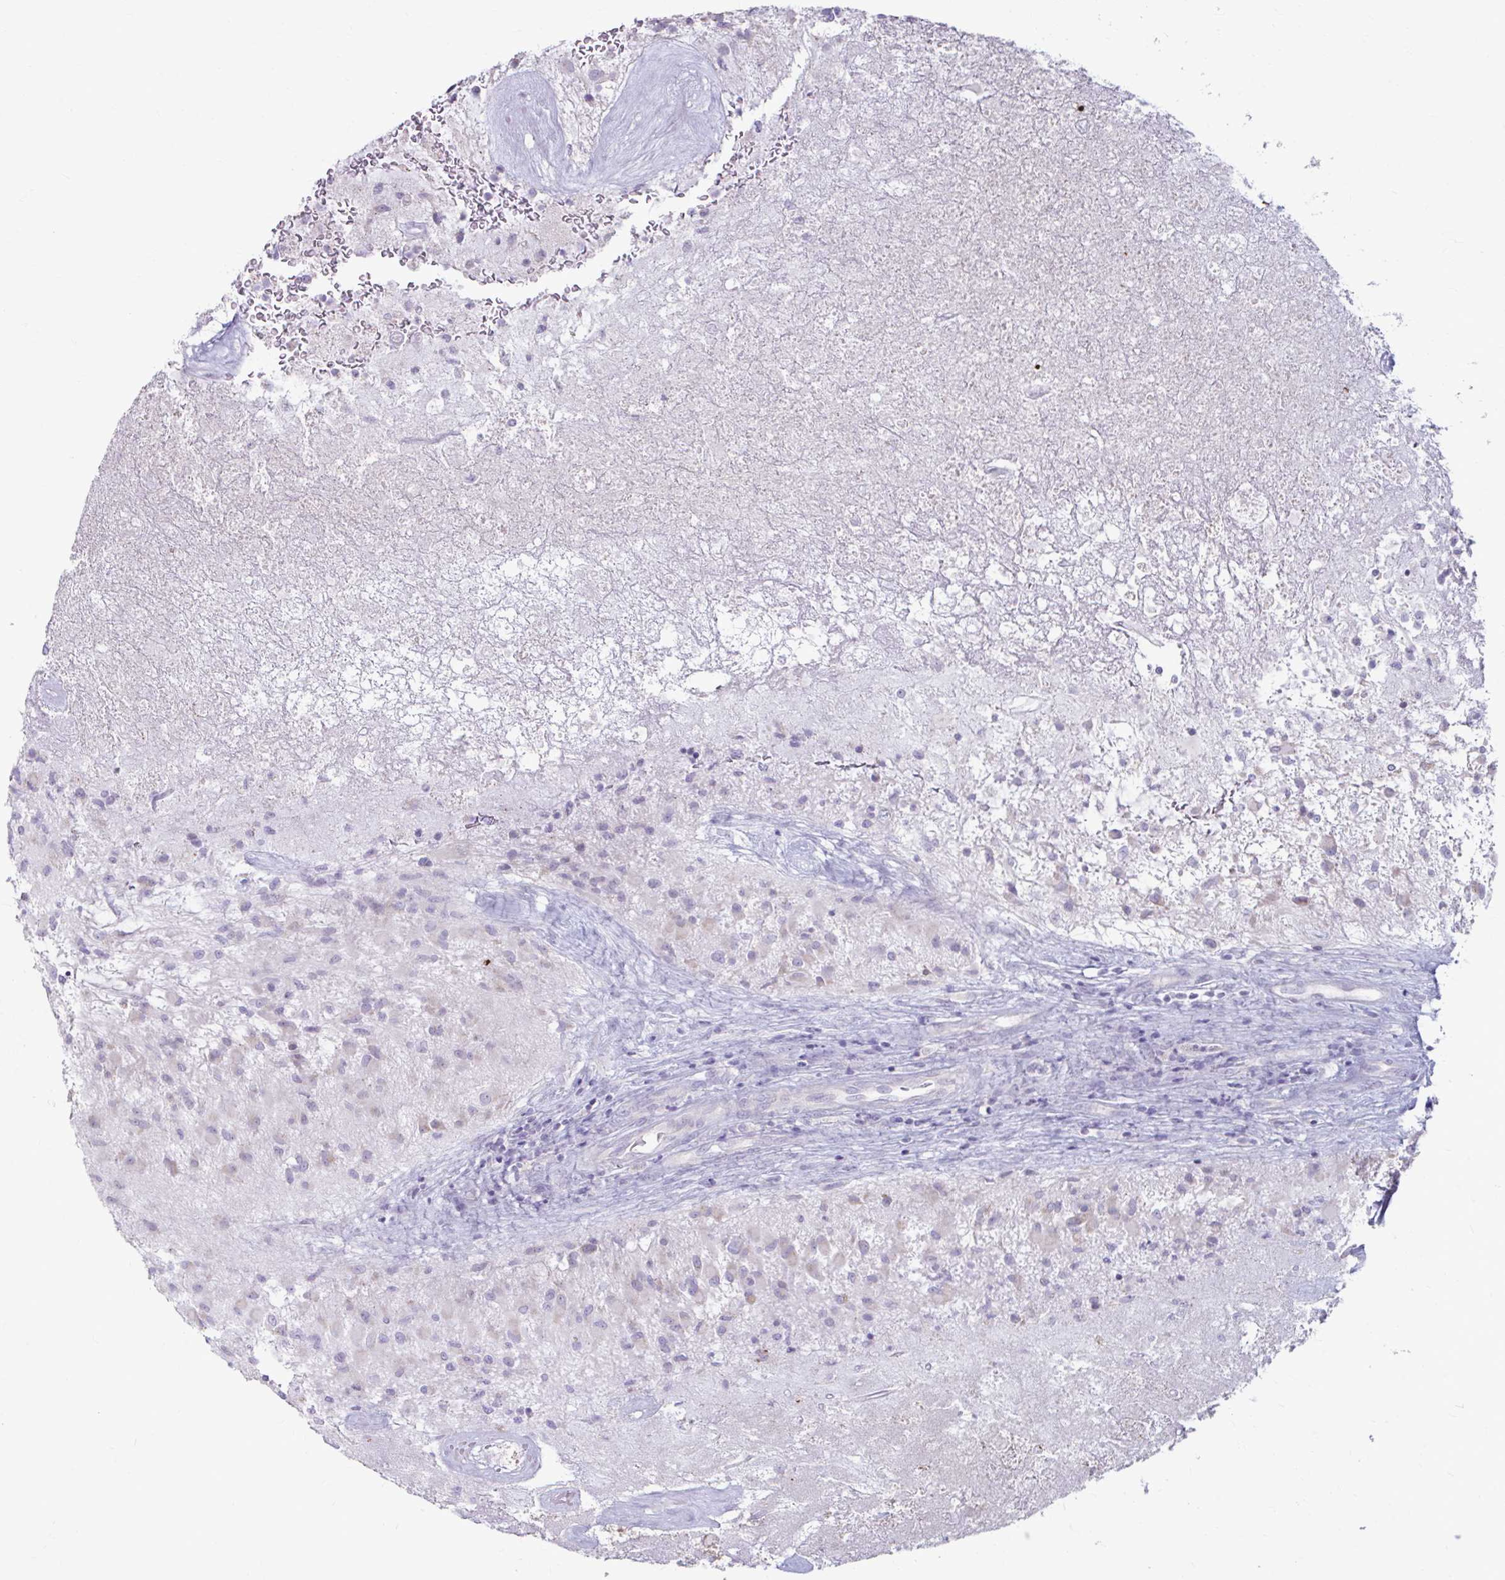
{"staining": {"intensity": "negative", "quantity": "none", "location": "none"}, "tissue": "glioma", "cell_type": "Tumor cells", "image_type": "cancer", "snomed": [{"axis": "morphology", "description": "Glioma, malignant, High grade"}, {"axis": "topography", "description": "Brain"}], "caption": "A histopathology image of glioma stained for a protein reveals no brown staining in tumor cells.", "gene": "CHIA", "patient": {"sex": "female", "age": 67}}